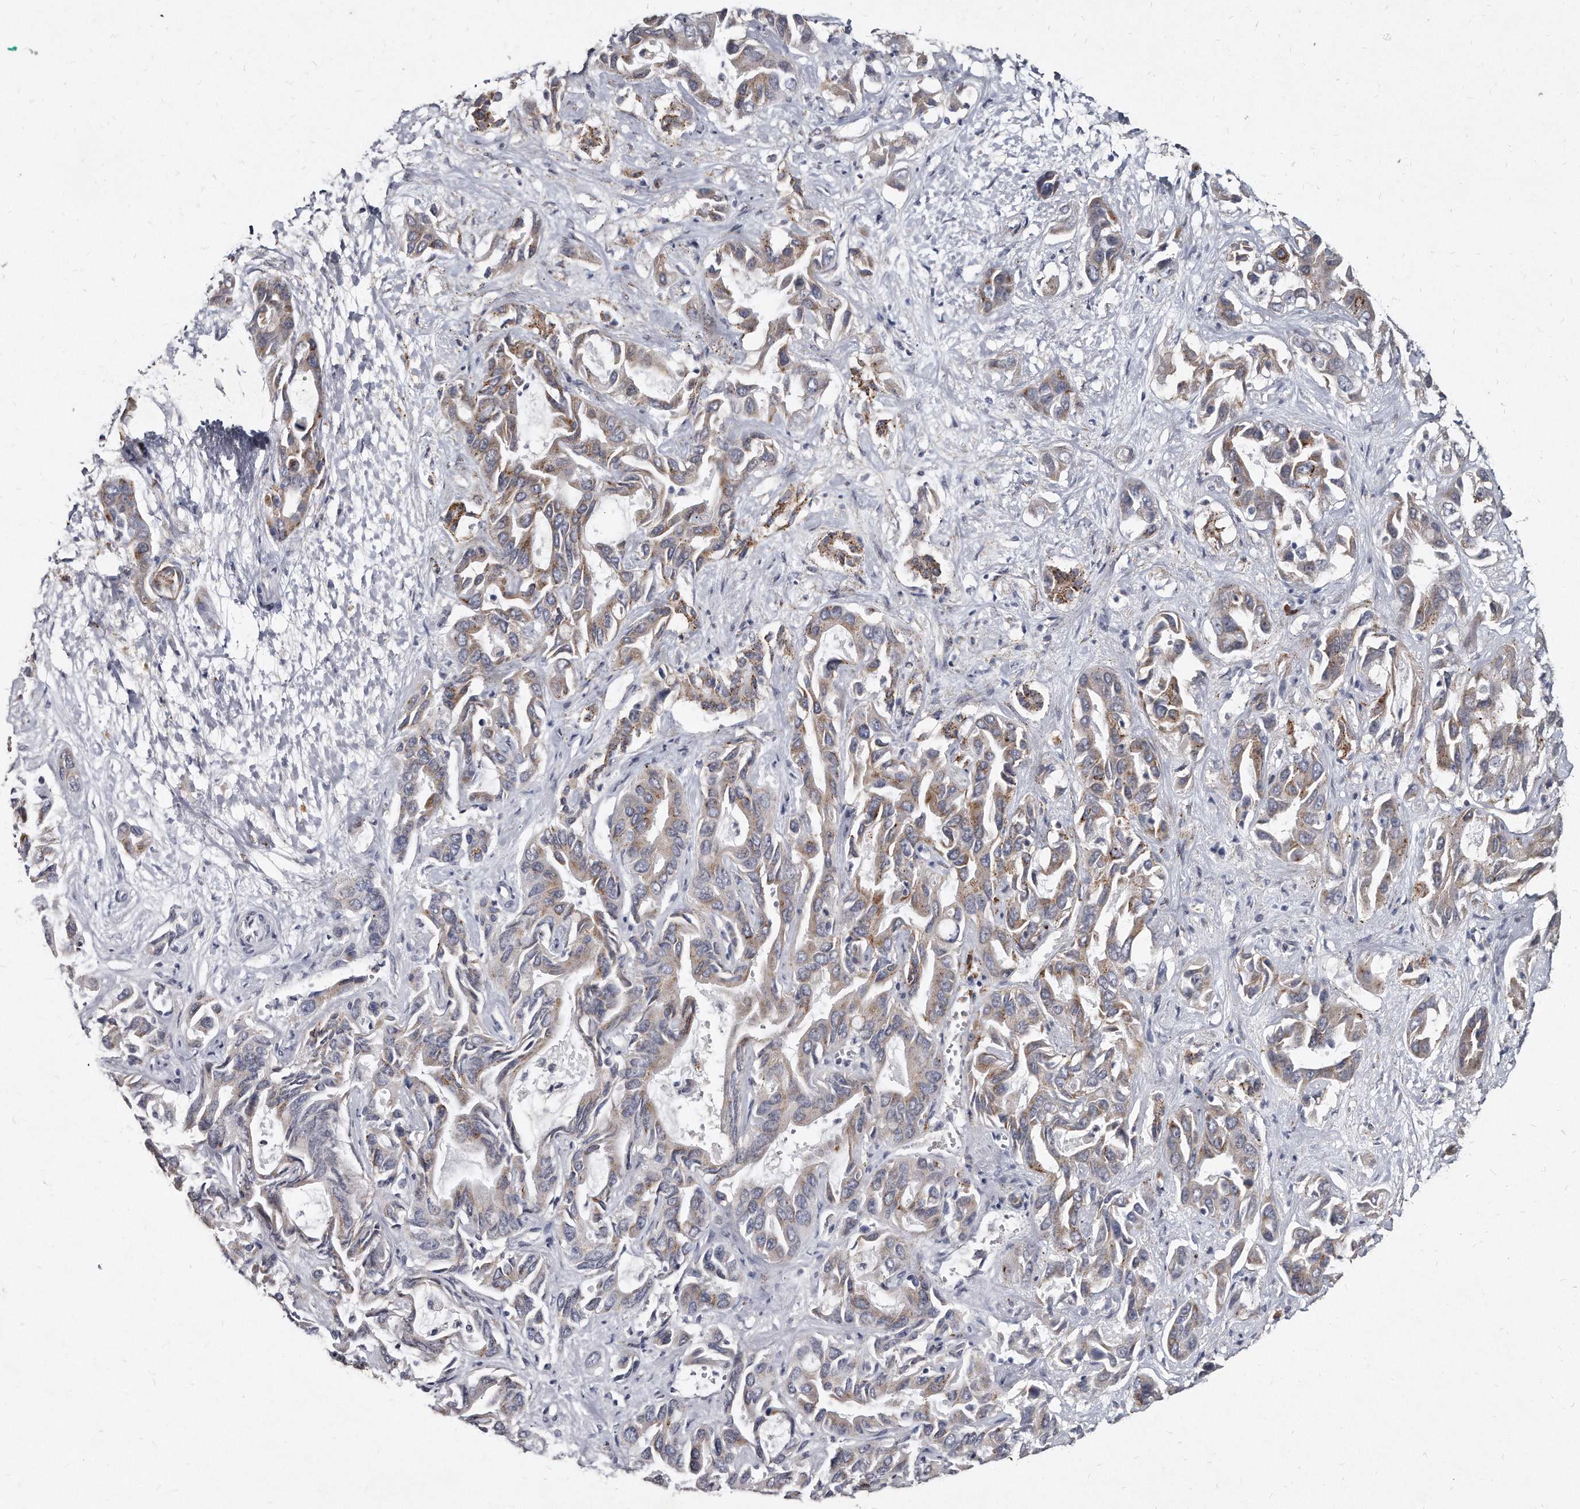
{"staining": {"intensity": "moderate", "quantity": "25%-75%", "location": "cytoplasmic/membranous"}, "tissue": "liver cancer", "cell_type": "Tumor cells", "image_type": "cancer", "snomed": [{"axis": "morphology", "description": "Cholangiocarcinoma"}, {"axis": "topography", "description": "Liver"}], "caption": "Immunohistochemistry (DAB) staining of cholangiocarcinoma (liver) demonstrates moderate cytoplasmic/membranous protein positivity in approximately 25%-75% of tumor cells.", "gene": "KLHDC3", "patient": {"sex": "female", "age": 52}}